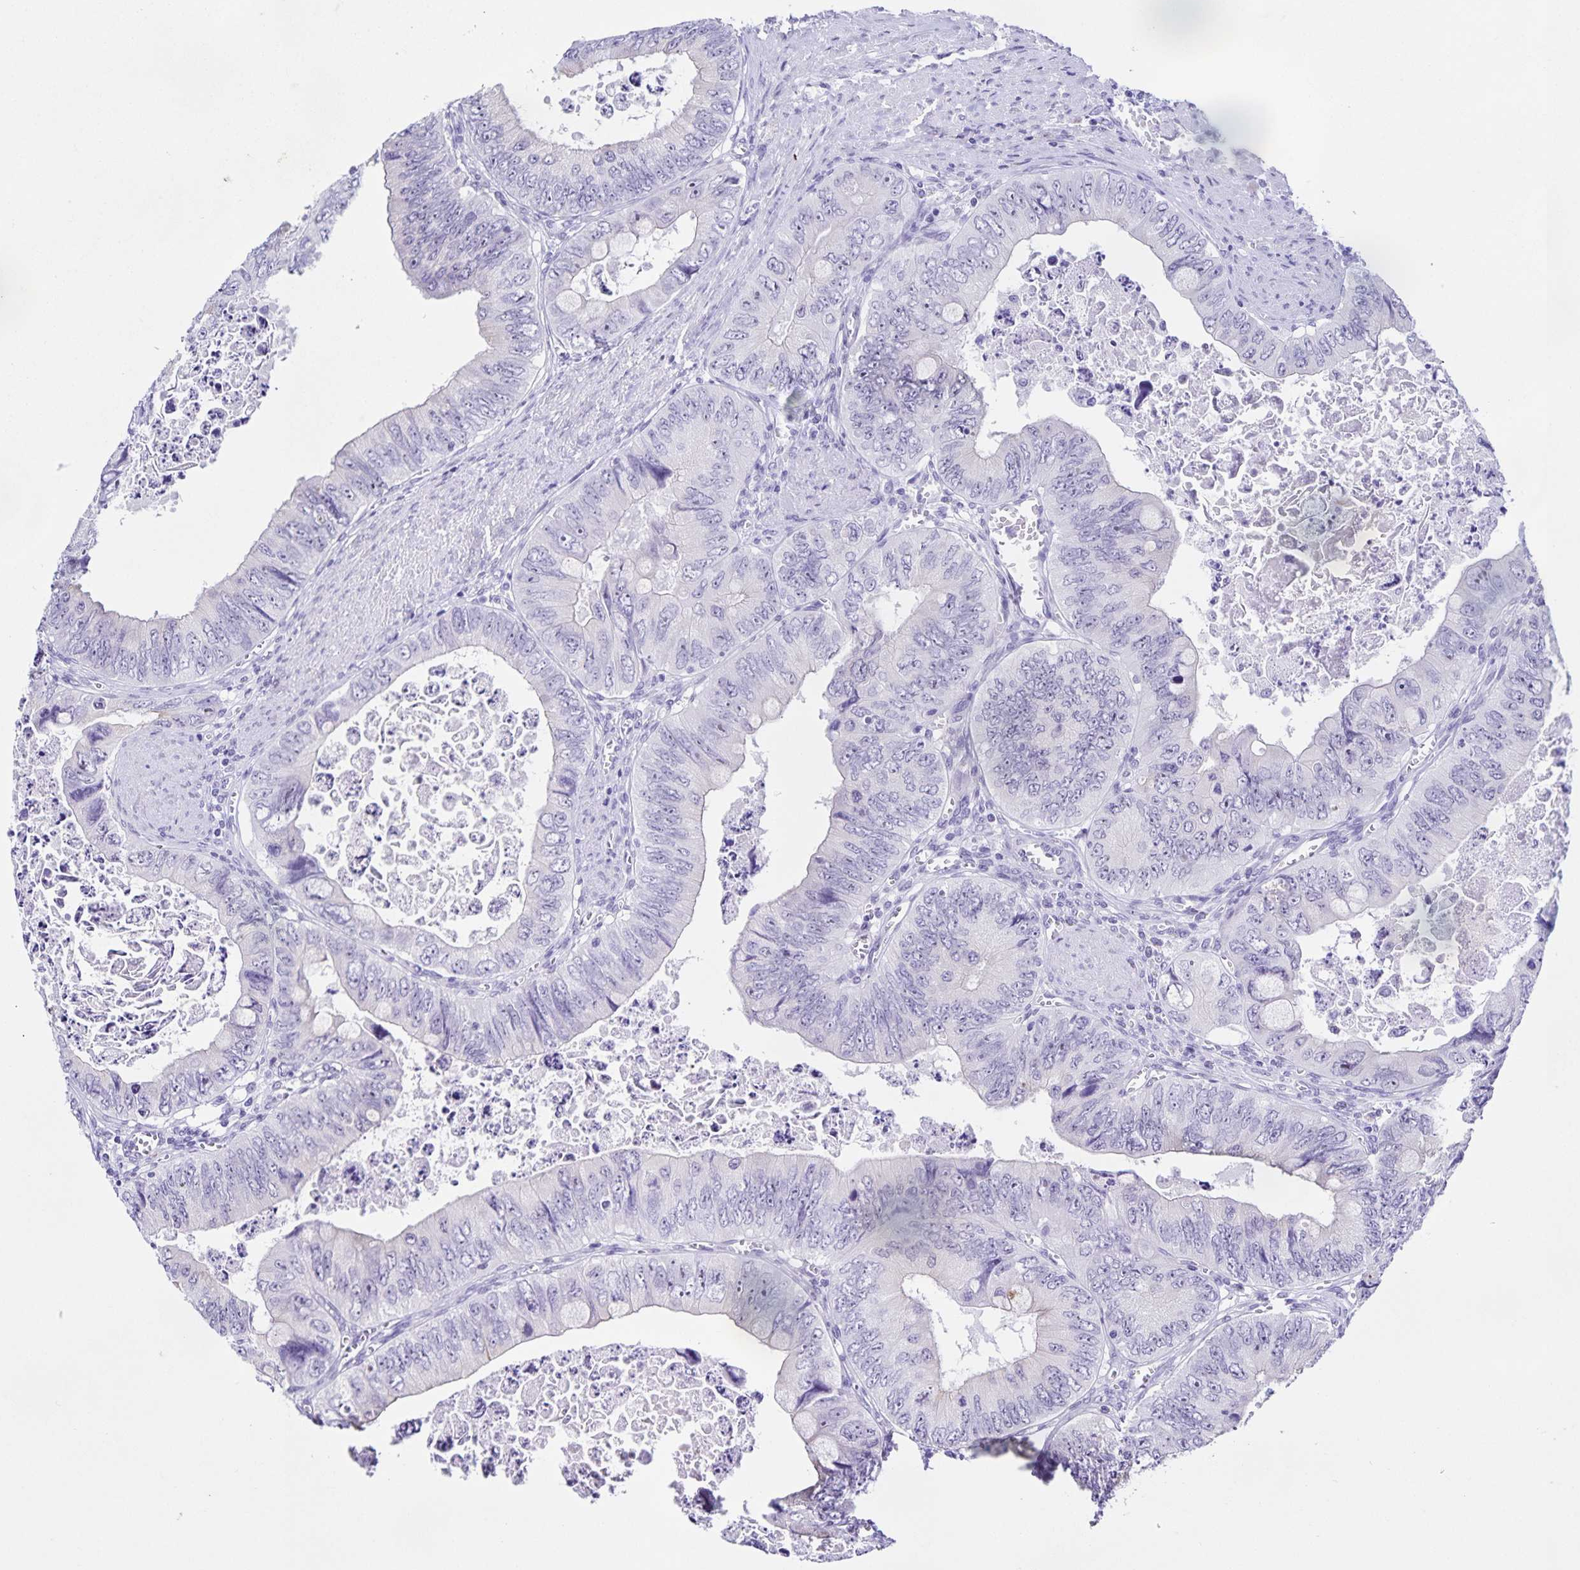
{"staining": {"intensity": "negative", "quantity": "none", "location": "none"}, "tissue": "colorectal cancer", "cell_type": "Tumor cells", "image_type": "cancer", "snomed": [{"axis": "morphology", "description": "Adenocarcinoma, NOS"}, {"axis": "topography", "description": "Colon"}], "caption": "This histopathology image is of colorectal adenocarcinoma stained with IHC to label a protein in brown with the nuclei are counter-stained blue. There is no expression in tumor cells.", "gene": "FAM170A", "patient": {"sex": "female", "age": 84}}